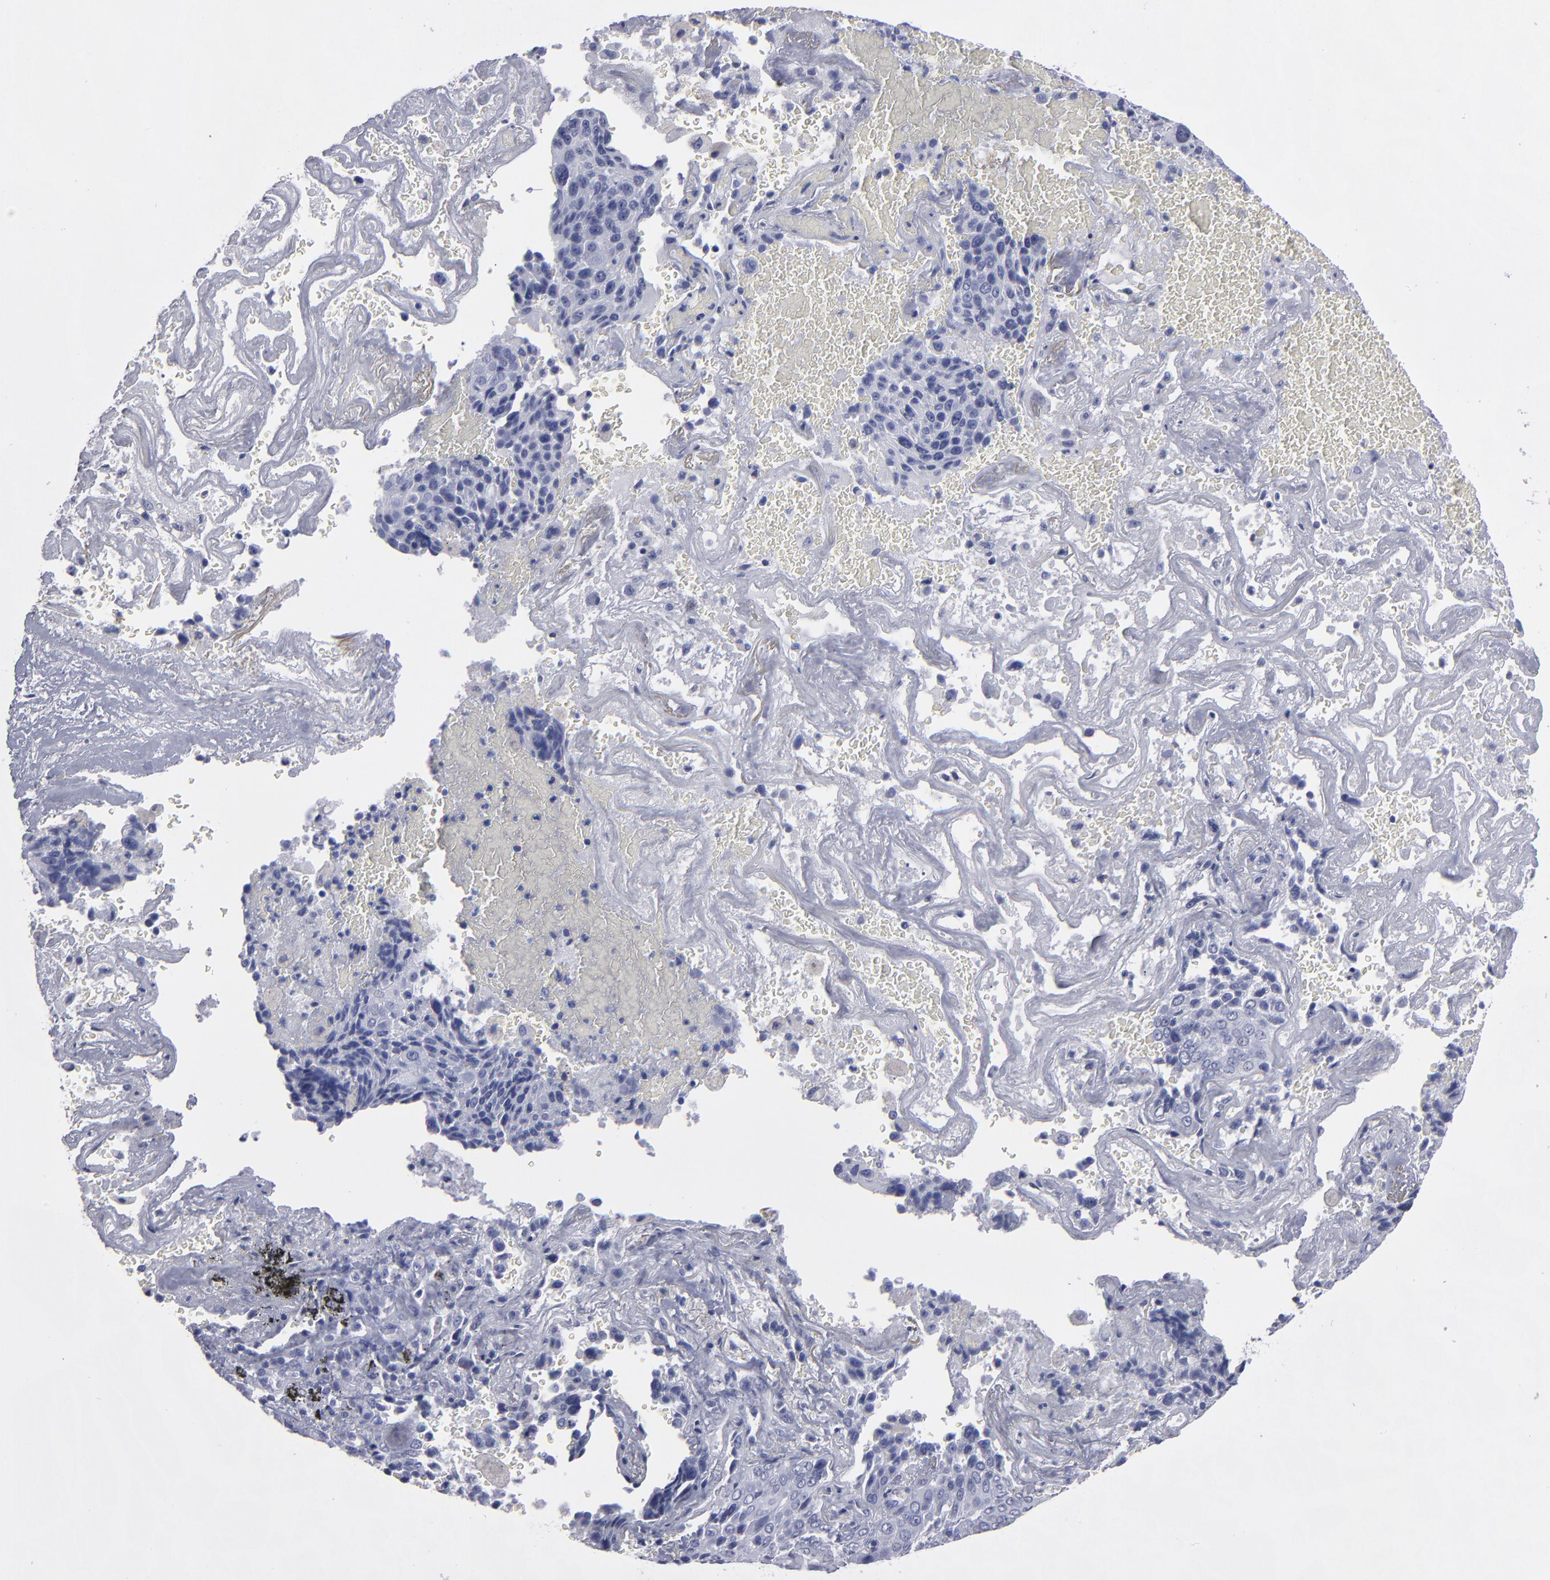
{"staining": {"intensity": "negative", "quantity": "none", "location": "none"}, "tissue": "lung cancer", "cell_type": "Tumor cells", "image_type": "cancer", "snomed": [{"axis": "morphology", "description": "Squamous cell carcinoma, NOS"}, {"axis": "topography", "description": "Lung"}], "caption": "The image displays no significant positivity in tumor cells of lung squamous cell carcinoma. The staining is performed using DAB (3,3'-diaminobenzidine) brown chromogen with nuclei counter-stained in using hematoxylin.", "gene": "CADM3", "patient": {"sex": "male", "age": 54}}